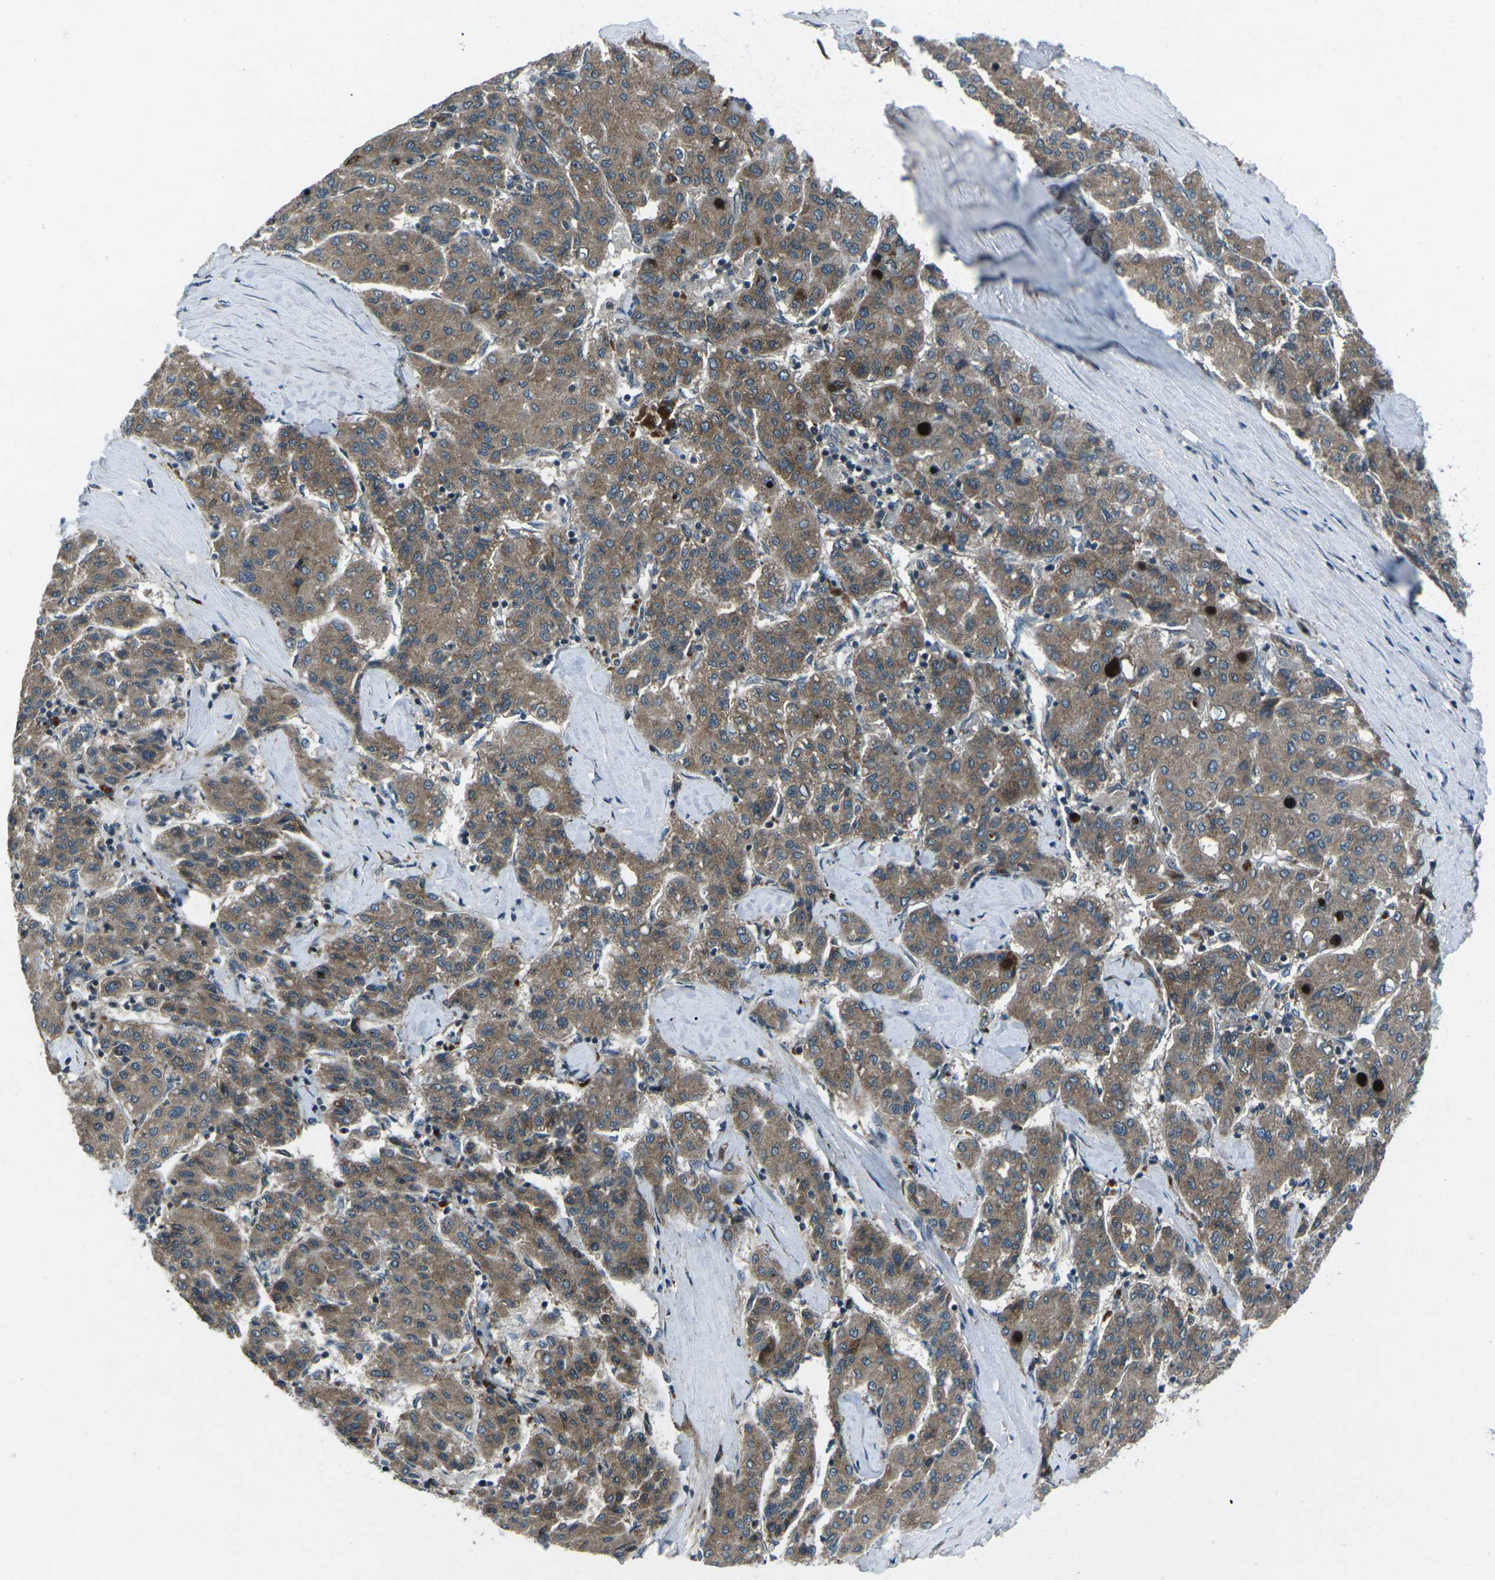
{"staining": {"intensity": "moderate", "quantity": ">75%", "location": "cytoplasmic/membranous"}, "tissue": "liver cancer", "cell_type": "Tumor cells", "image_type": "cancer", "snomed": [{"axis": "morphology", "description": "Carcinoma, Hepatocellular, NOS"}, {"axis": "topography", "description": "Liver"}], "caption": "Immunohistochemical staining of hepatocellular carcinoma (liver) reveals moderate cytoplasmic/membranous protein positivity in about >75% of tumor cells. (IHC, brightfield microscopy, high magnification).", "gene": "CDK16", "patient": {"sex": "male", "age": 65}}